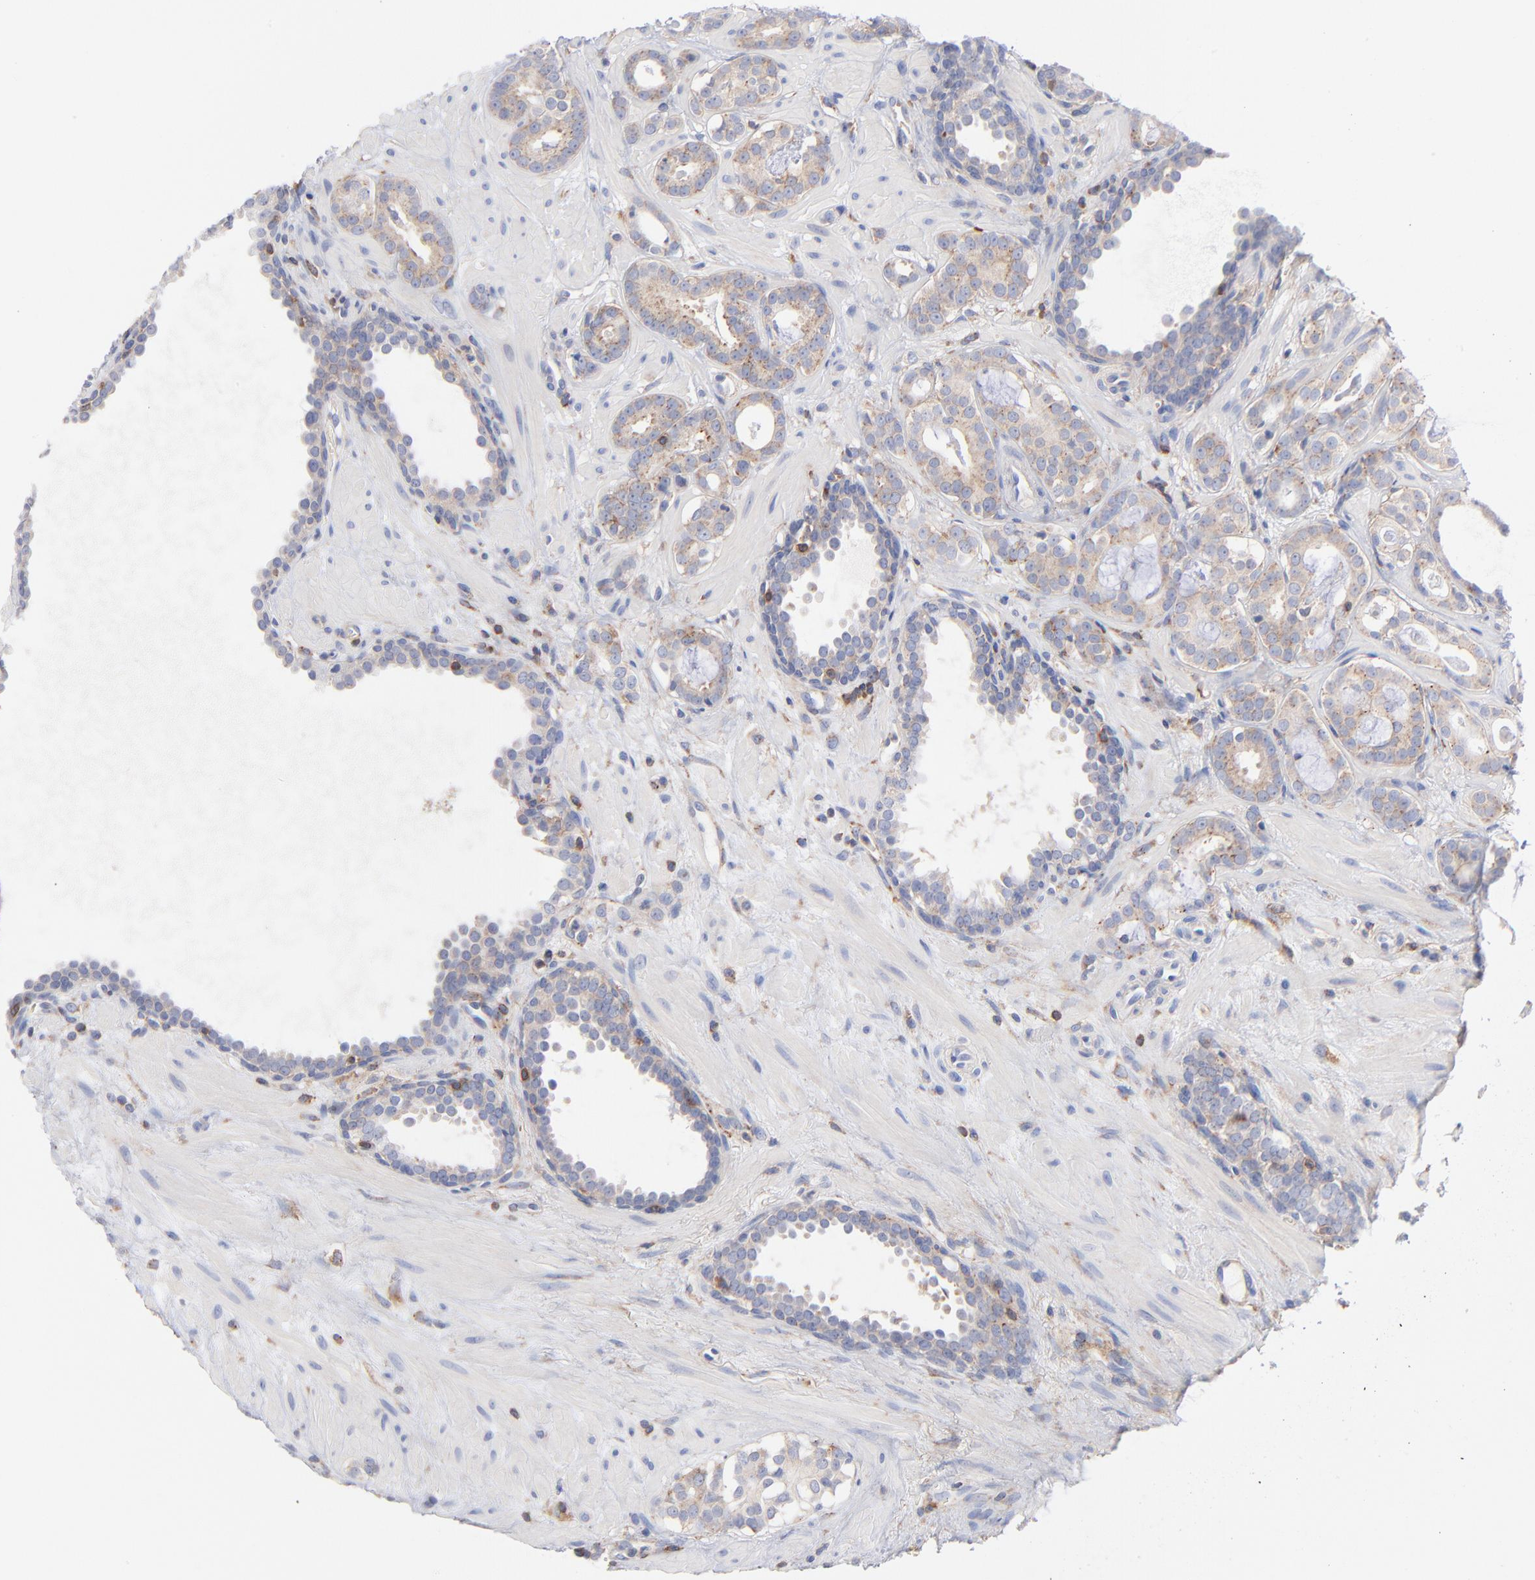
{"staining": {"intensity": "weak", "quantity": ">75%", "location": "cytoplasmic/membranous"}, "tissue": "prostate cancer", "cell_type": "Tumor cells", "image_type": "cancer", "snomed": [{"axis": "morphology", "description": "Adenocarcinoma, Low grade"}, {"axis": "topography", "description": "Prostate"}], "caption": "A micrograph showing weak cytoplasmic/membranous expression in about >75% of tumor cells in prostate cancer (adenocarcinoma (low-grade)), as visualized by brown immunohistochemical staining.", "gene": "SEPTIN6", "patient": {"sex": "male", "age": 57}}